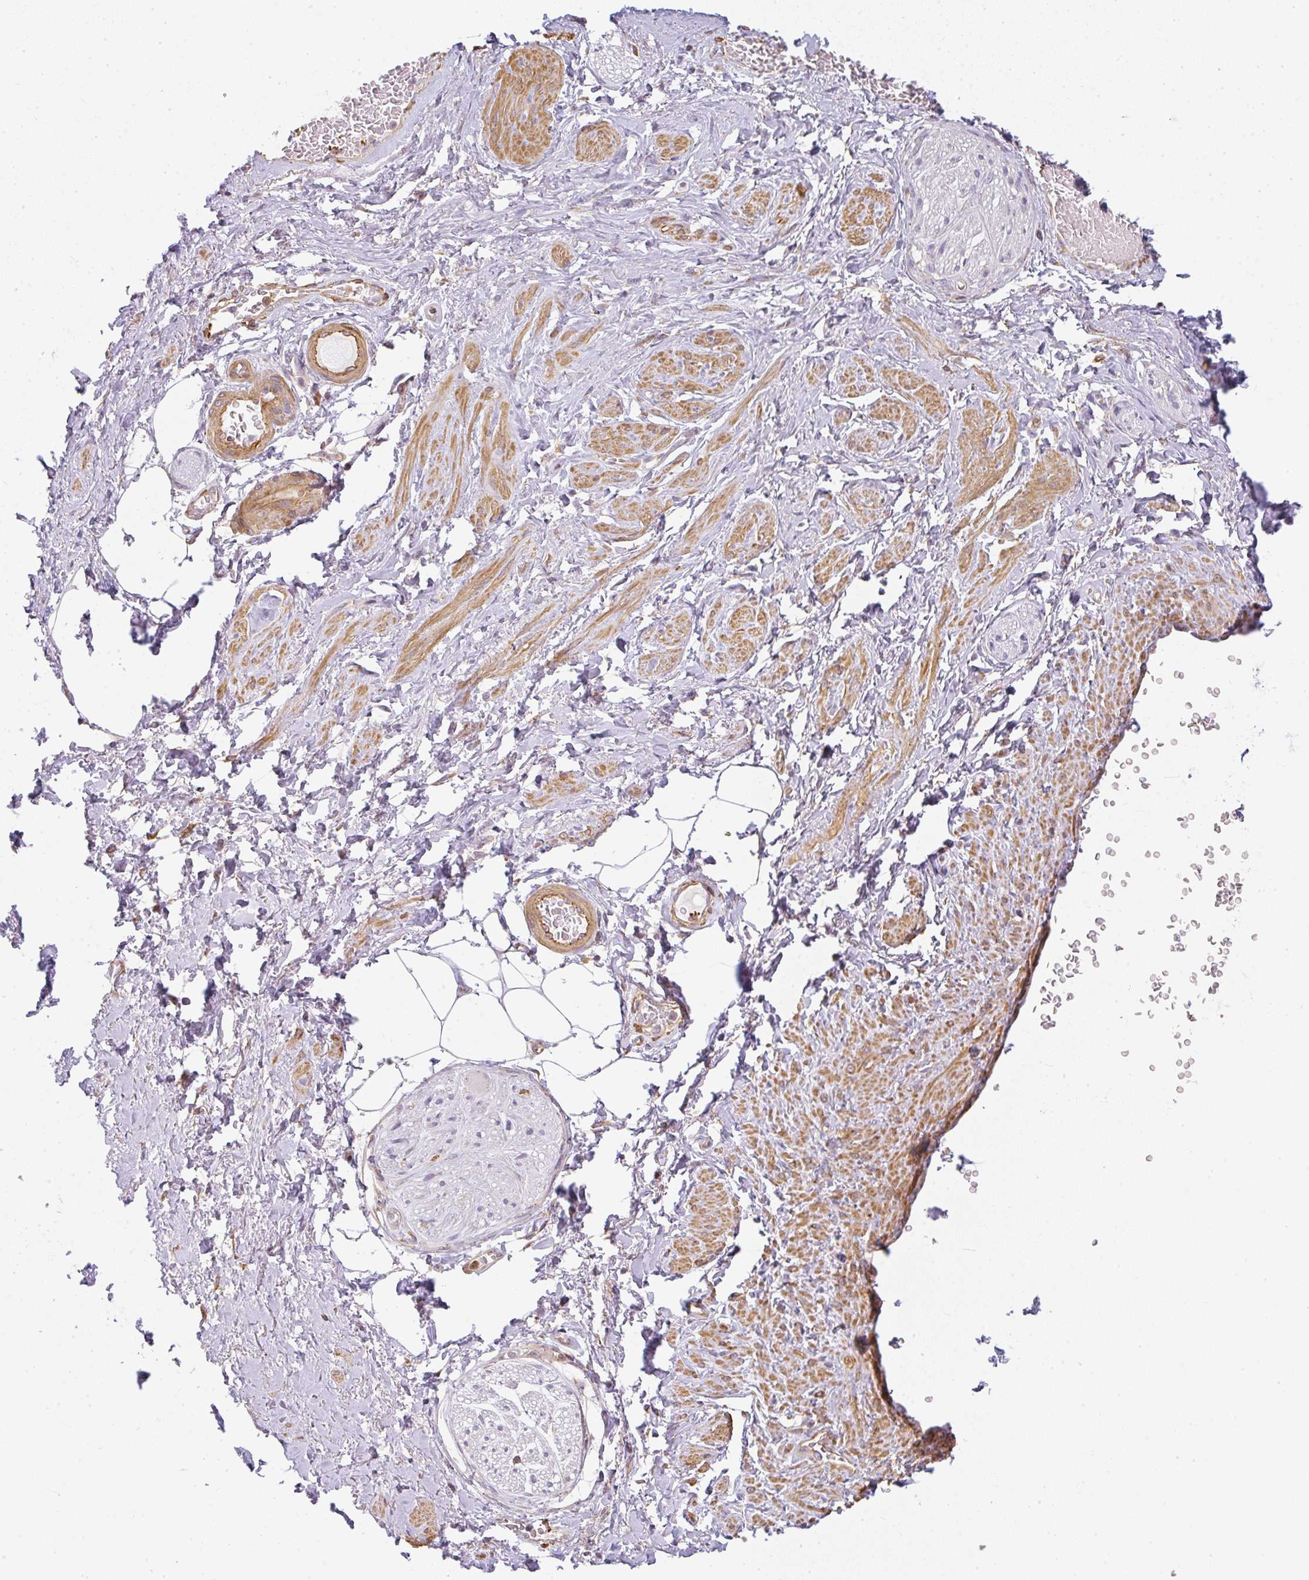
{"staining": {"intensity": "negative", "quantity": "none", "location": "none"}, "tissue": "adipose tissue", "cell_type": "Adipocytes", "image_type": "normal", "snomed": [{"axis": "morphology", "description": "Normal tissue, NOS"}, {"axis": "topography", "description": "Vagina"}, {"axis": "topography", "description": "Peripheral nerve tissue"}], "caption": "This is an immunohistochemistry photomicrograph of normal human adipose tissue. There is no staining in adipocytes.", "gene": "SULF1", "patient": {"sex": "female", "age": 71}}